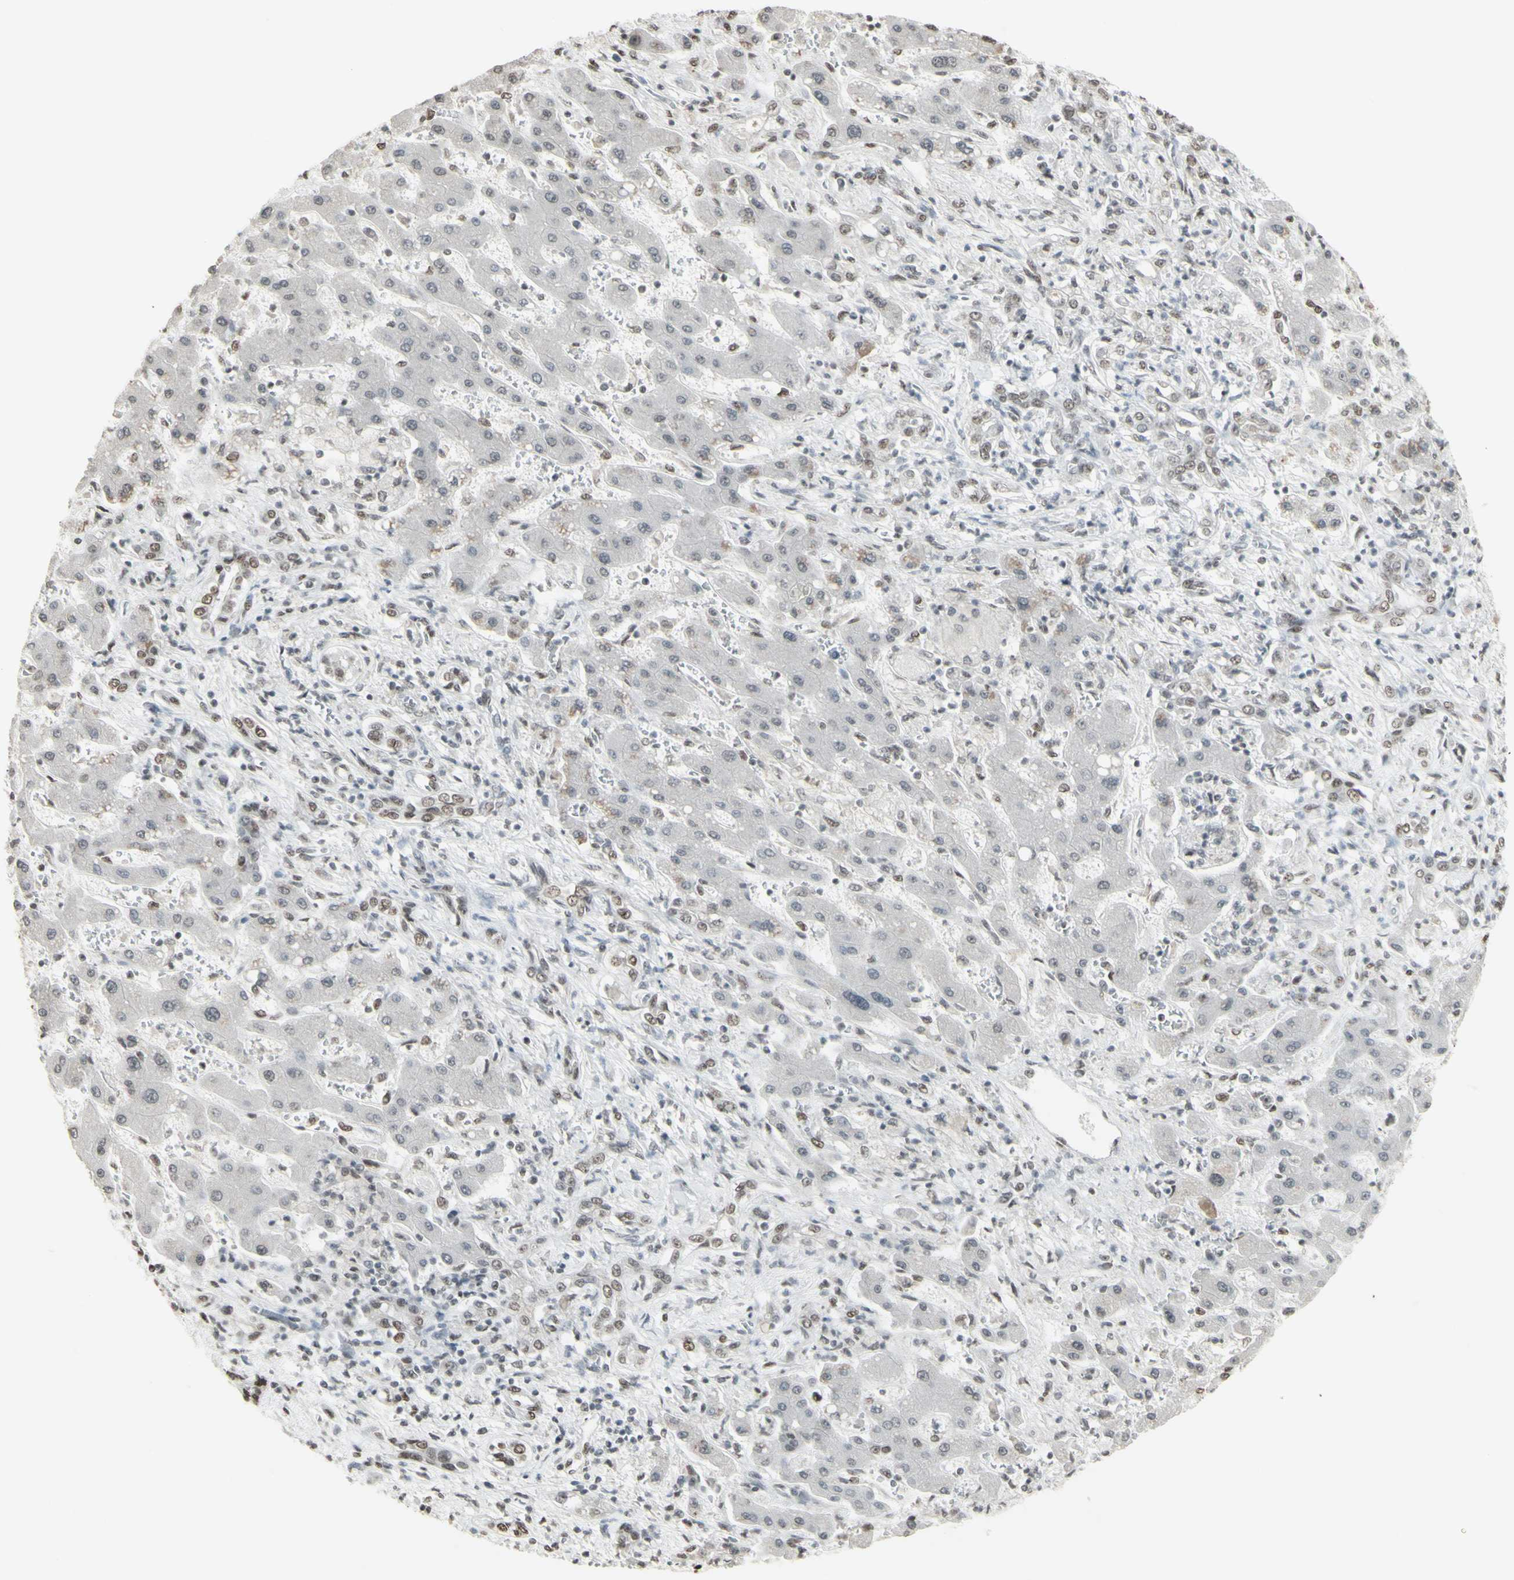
{"staining": {"intensity": "weak", "quantity": ">75%", "location": "nuclear"}, "tissue": "liver cancer", "cell_type": "Tumor cells", "image_type": "cancer", "snomed": [{"axis": "morphology", "description": "Cholangiocarcinoma"}, {"axis": "topography", "description": "Liver"}], "caption": "High-magnification brightfield microscopy of liver cholangiocarcinoma stained with DAB (3,3'-diaminobenzidine) (brown) and counterstained with hematoxylin (blue). tumor cells exhibit weak nuclear staining is present in approximately>75% of cells.", "gene": "TRIM28", "patient": {"sex": "male", "age": 50}}